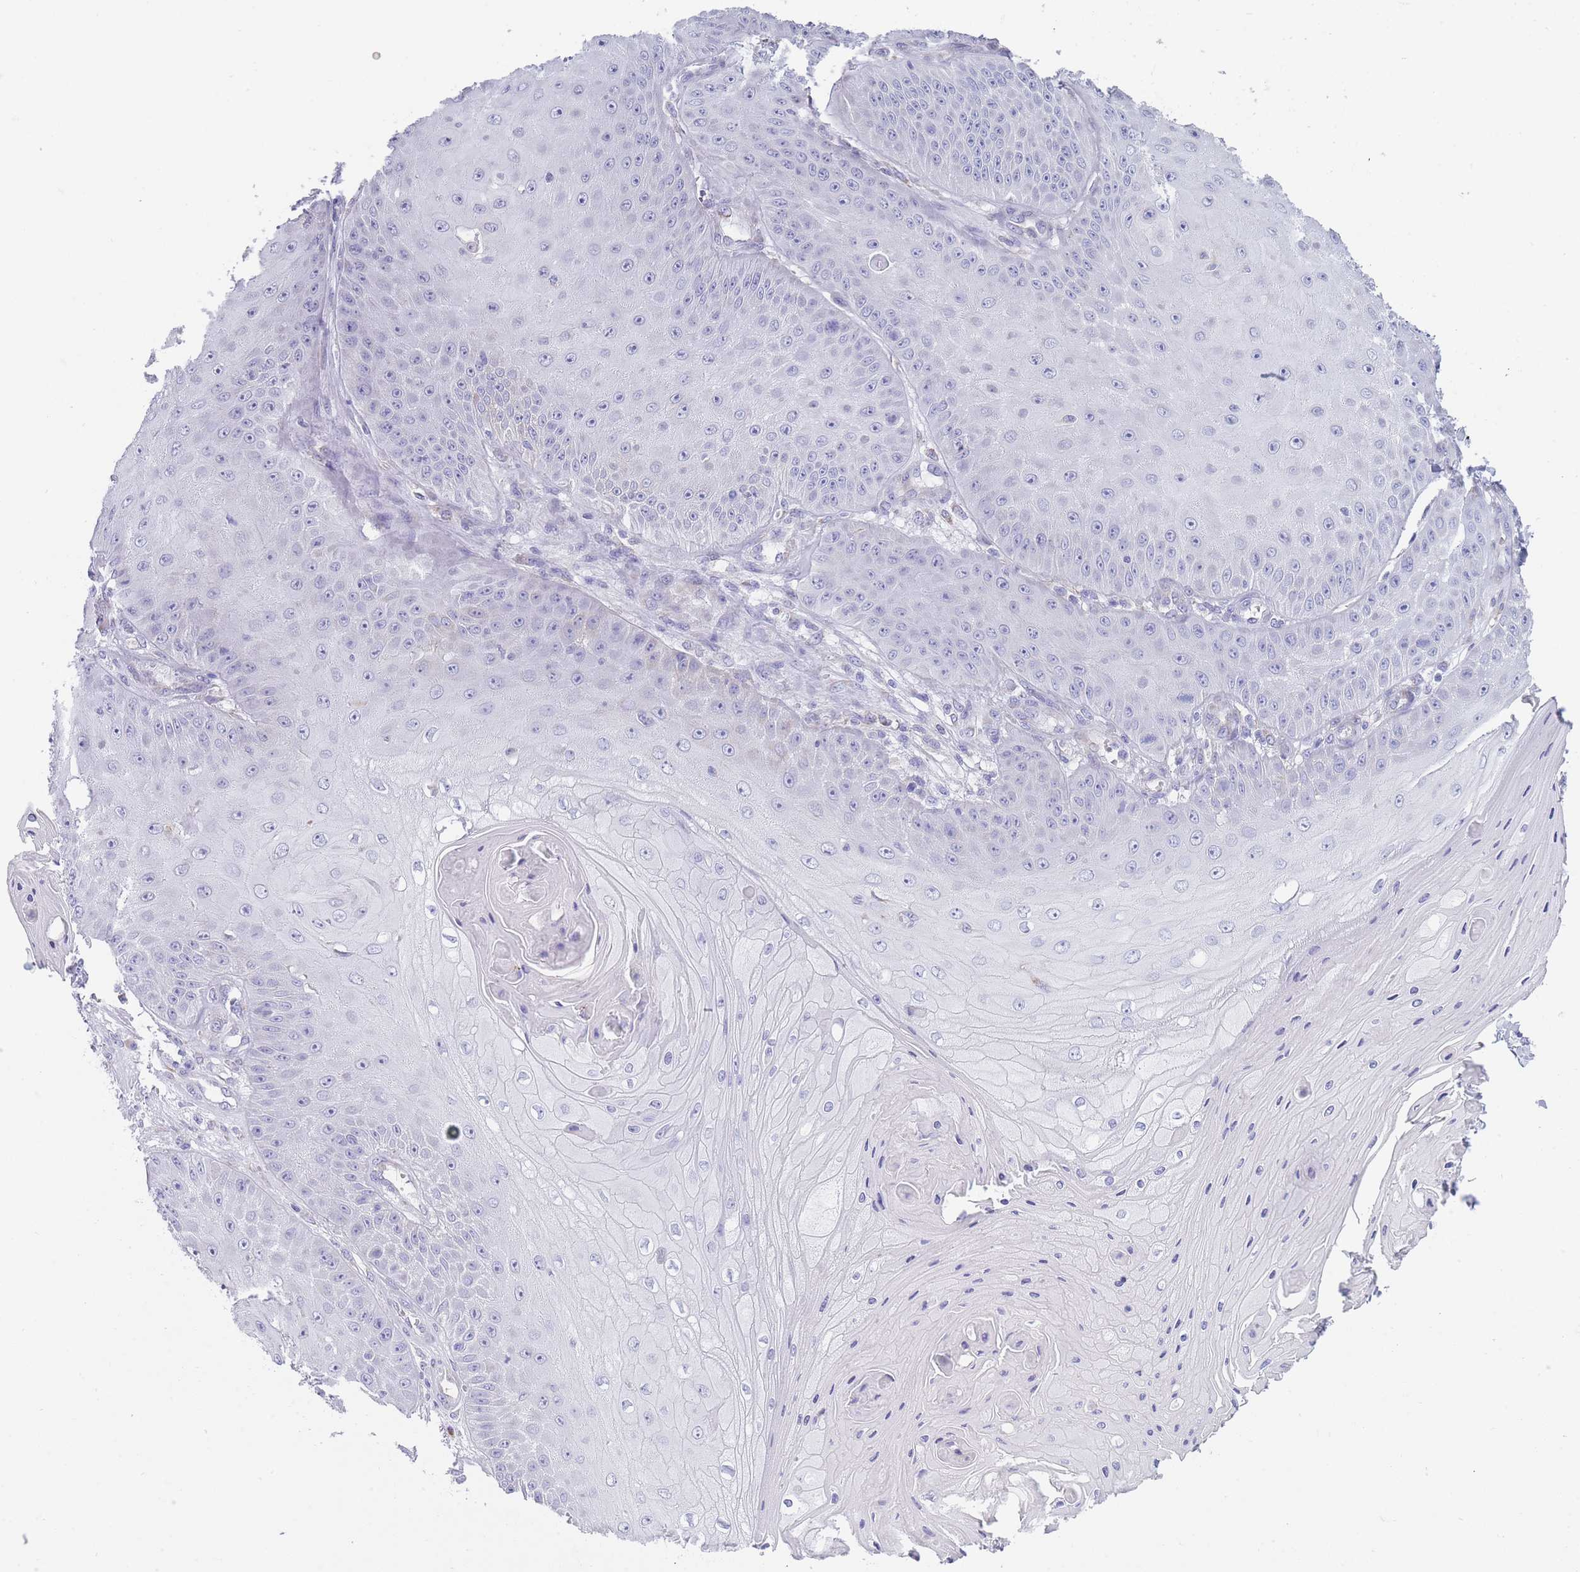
{"staining": {"intensity": "negative", "quantity": "none", "location": "none"}, "tissue": "skin cancer", "cell_type": "Tumor cells", "image_type": "cancer", "snomed": [{"axis": "morphology", "description": "Squamous cell carcinoma, NOS"}, {"axis": "topography", "description": "Skin"}], "caption": "A high-resolution photomicrograph shows immunohistochemistry (IHC) staining of skin squamous cell carcinoma, which reveals no significant expression in tumor cells.", "gene": "XKR8", "patient": {"sex": "male", "age": 70}}